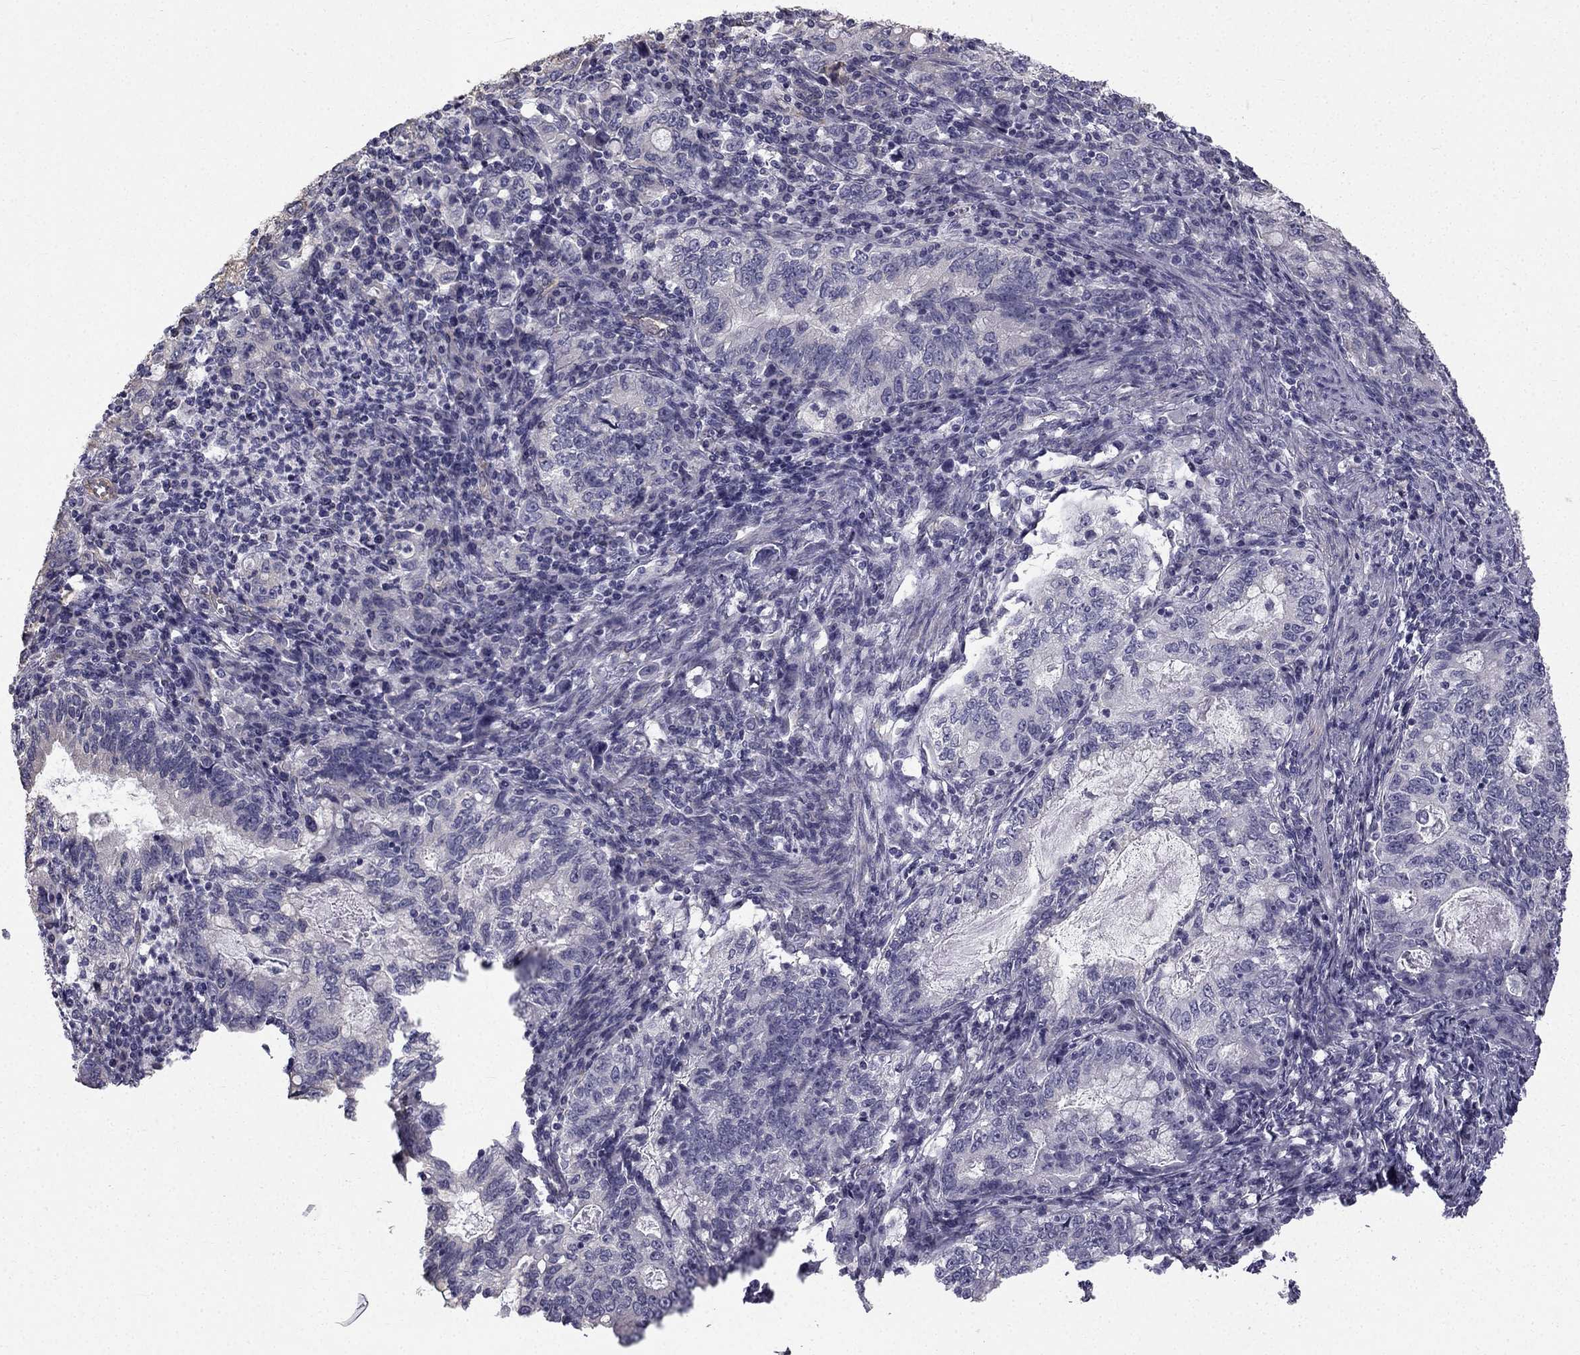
{"staining": {"intensity": "negative", "quantity": "none", "location": "none"}, "tissue": "stomach cancer", "cell_type": "Tumor cells", "image_type": "cancer", "snomed": [{"axis": "morphology", "description": "Adenocarcinoma, NOS"}, {"axis": "topography", "description": "Stomach, lower"}], "caption": "A photomicrograph of adenocarcinoma (stomach) stained for a protein shows no brown staining in tumor cells. (DAB IHC visualized using brightfield microscopy, high magnification).", "gene": "CCDC40", "patient": {"sex": "female", "age": 72}}